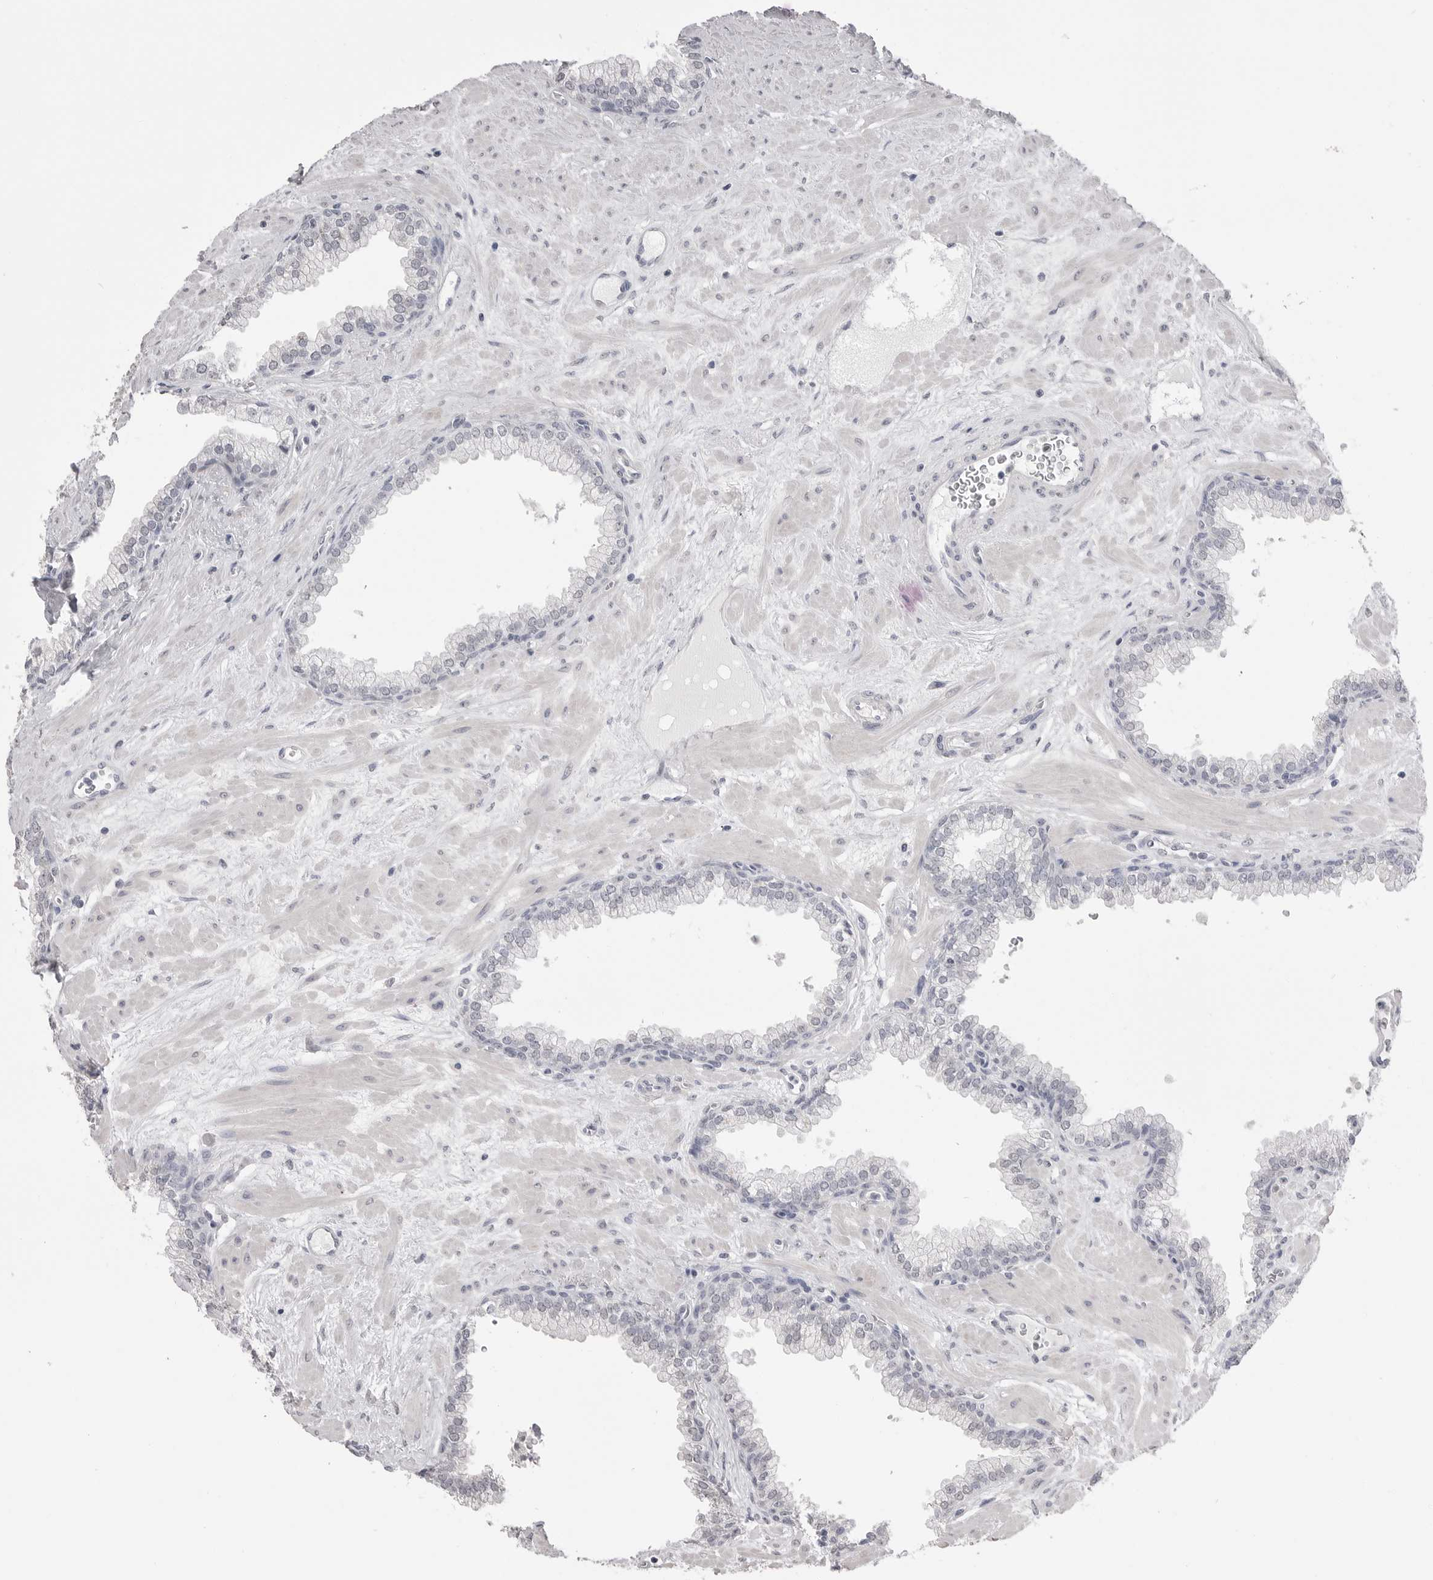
{"staining": {"intensity": "negative", "quantity": "none", "location": "none"}, "tissue": "prostate", "cell_type": "Glandular cells", "image_type": "normal", "snomed": [{"axis": "morphology", "description": "Normal tissue, NOS"}, {"axis": "morphology", "description": "Urothelial carcinoma, Low grade"}, {"axis": "topography", "description": "Urinary bladder"}, {"axis": "topography", "description": "Prostate"}], "caption": "A micrograph of human prostate is negative for staining in glandular cells. (Brightfield microscopy of DAB (3,3'-diaminobenzidine) IHC at high magnification).", "gene": "ICAM5", "patient": {"sex": "male", "age": 60}}